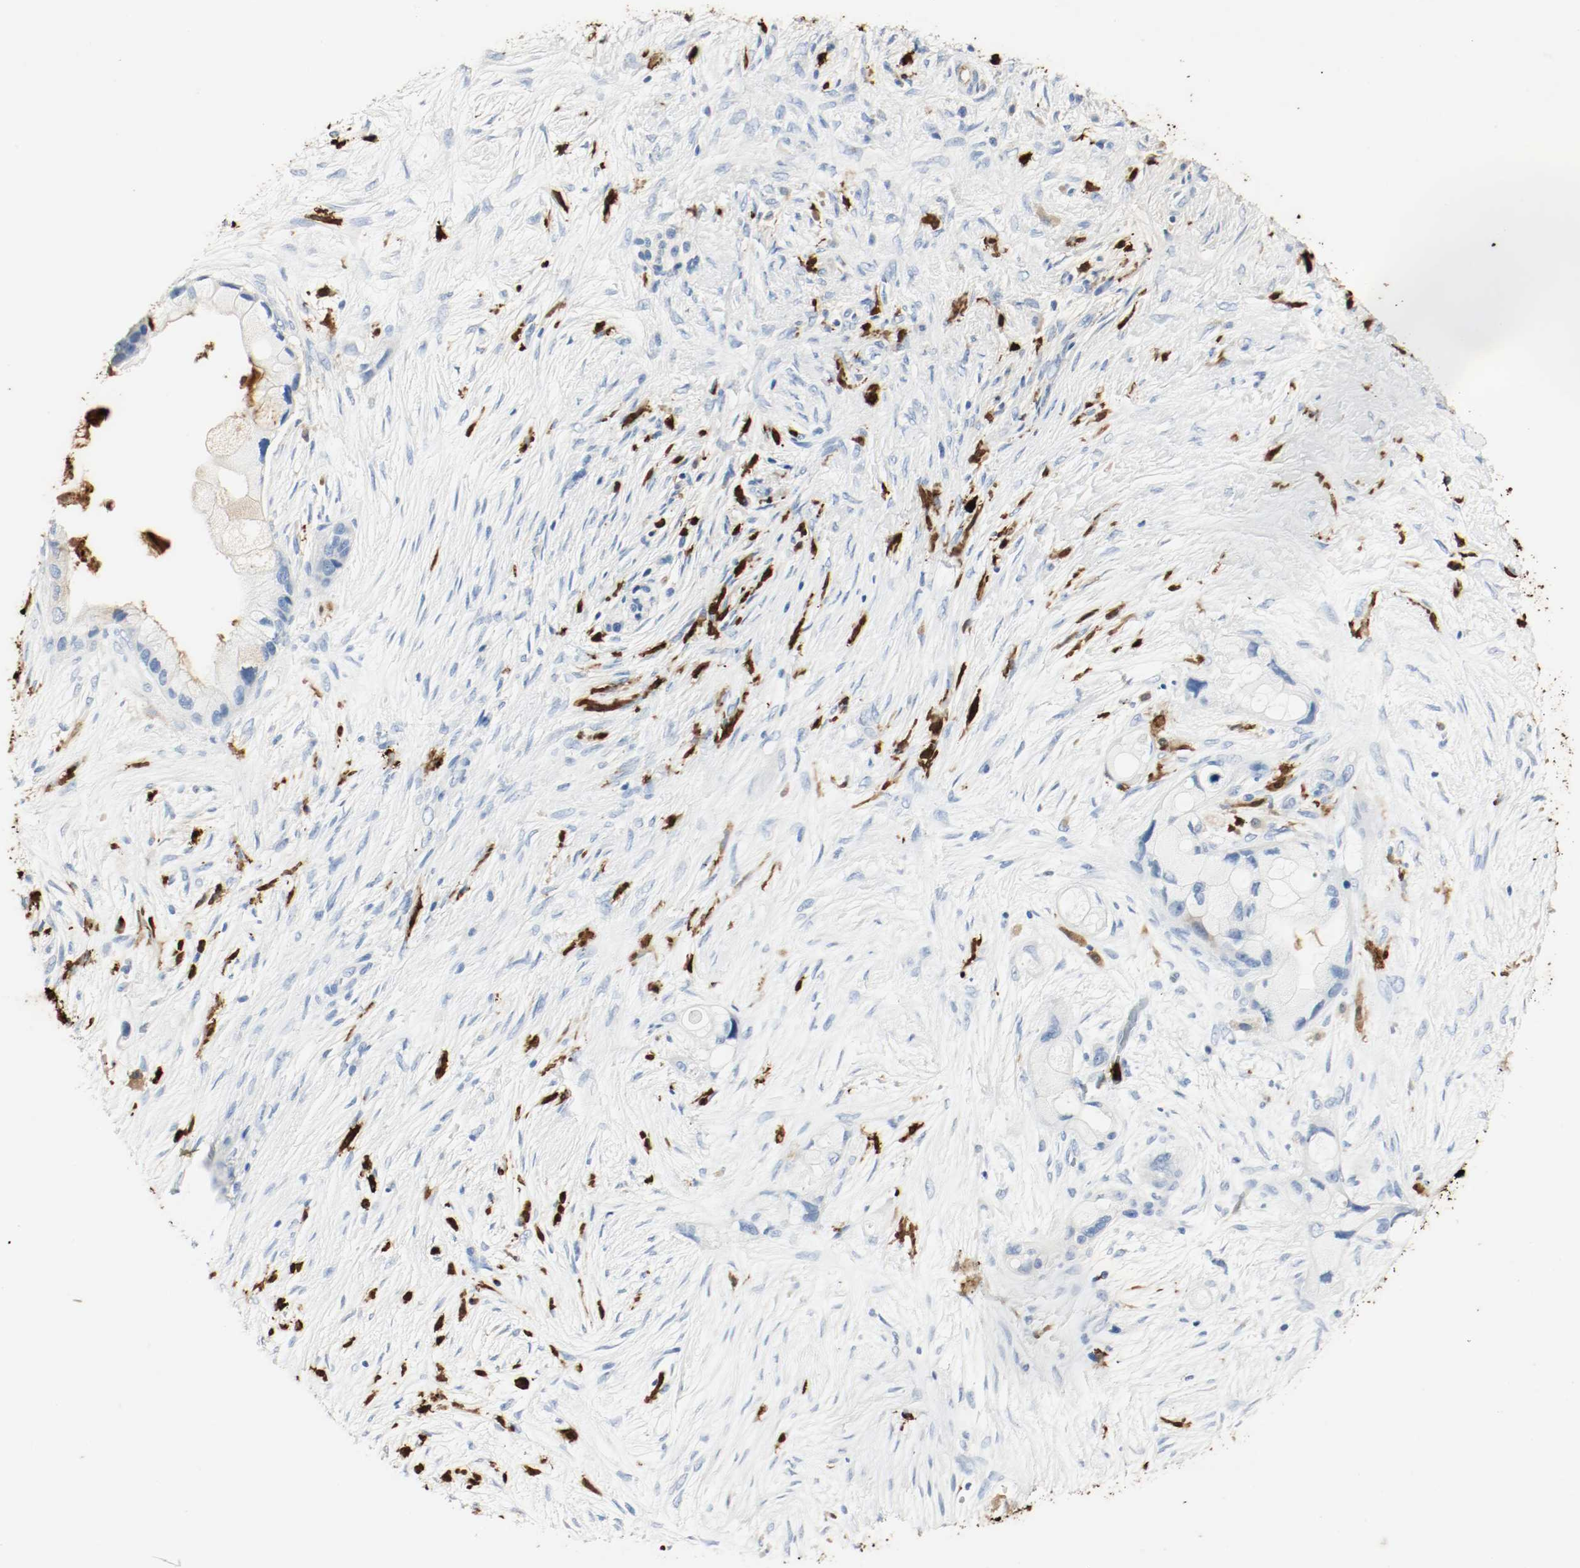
{"staining": {"intensity": "negative", "quantity": "none", "location": "none"}, "tissue": "pancreatic cancer", "cell_type": "Tumor cells", "image_type": "cancer", "snomed": [{"axis": "morphology", "description": "Adenocarcinoma, NOS"}, {"axis": "topography", "description": "Pancreas"}], "caption": "A photomicrograph of adenocarcinoma (pancreatic) stained for a protein shows no brown staining in tumor cells. The staining is performed using DAB (3,3'-diaminobenzidine) brown chromogen with nuclei counter-stained in using hematoxylin.", "gene": "S100A9", "patient": {"sex": "female", "age": 59}}